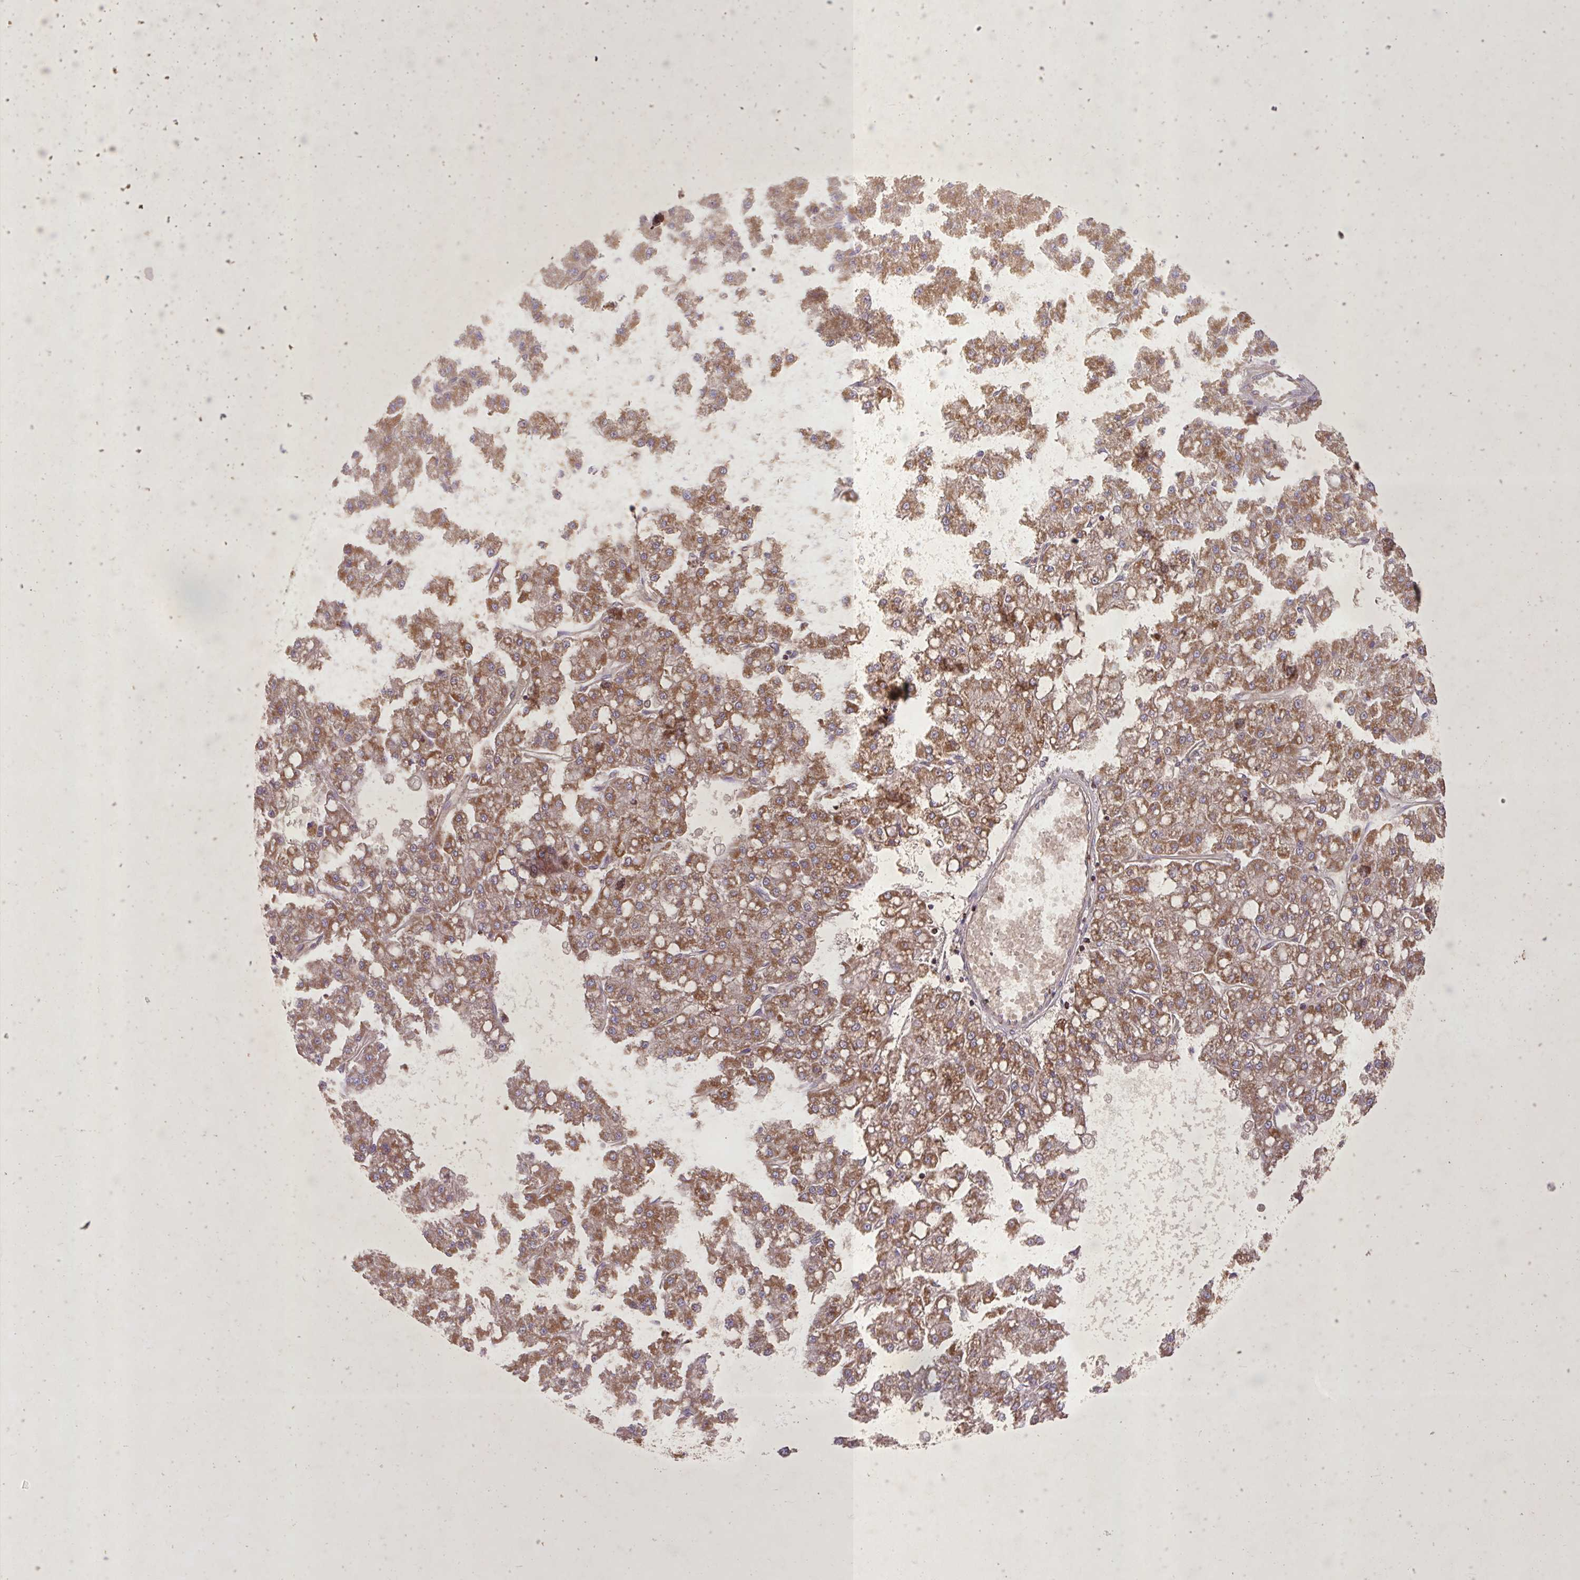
{"staining": {"intensity": "moderate", "quantity": ">75%", "location": "cytoplasmic/membranous"}, "tissue": "liver cancer", "cell_type": "Tumor cells", "image_type": "cancer", "snomed": [{"axis": "morphology", "description": "Carcinoma, Hepatocellular, NOS"}, {"axis": "topography", "description": "Liver"}], "caption": "Immunohistochemical staining of human liver hepatocellular carcinoma reveals medium levels of moderate cytoplasmic/membranous protein positivity in approximately >75% of tumor cells.", "gene": "AGK", "patient": {"sex": "male", "age": 67}}